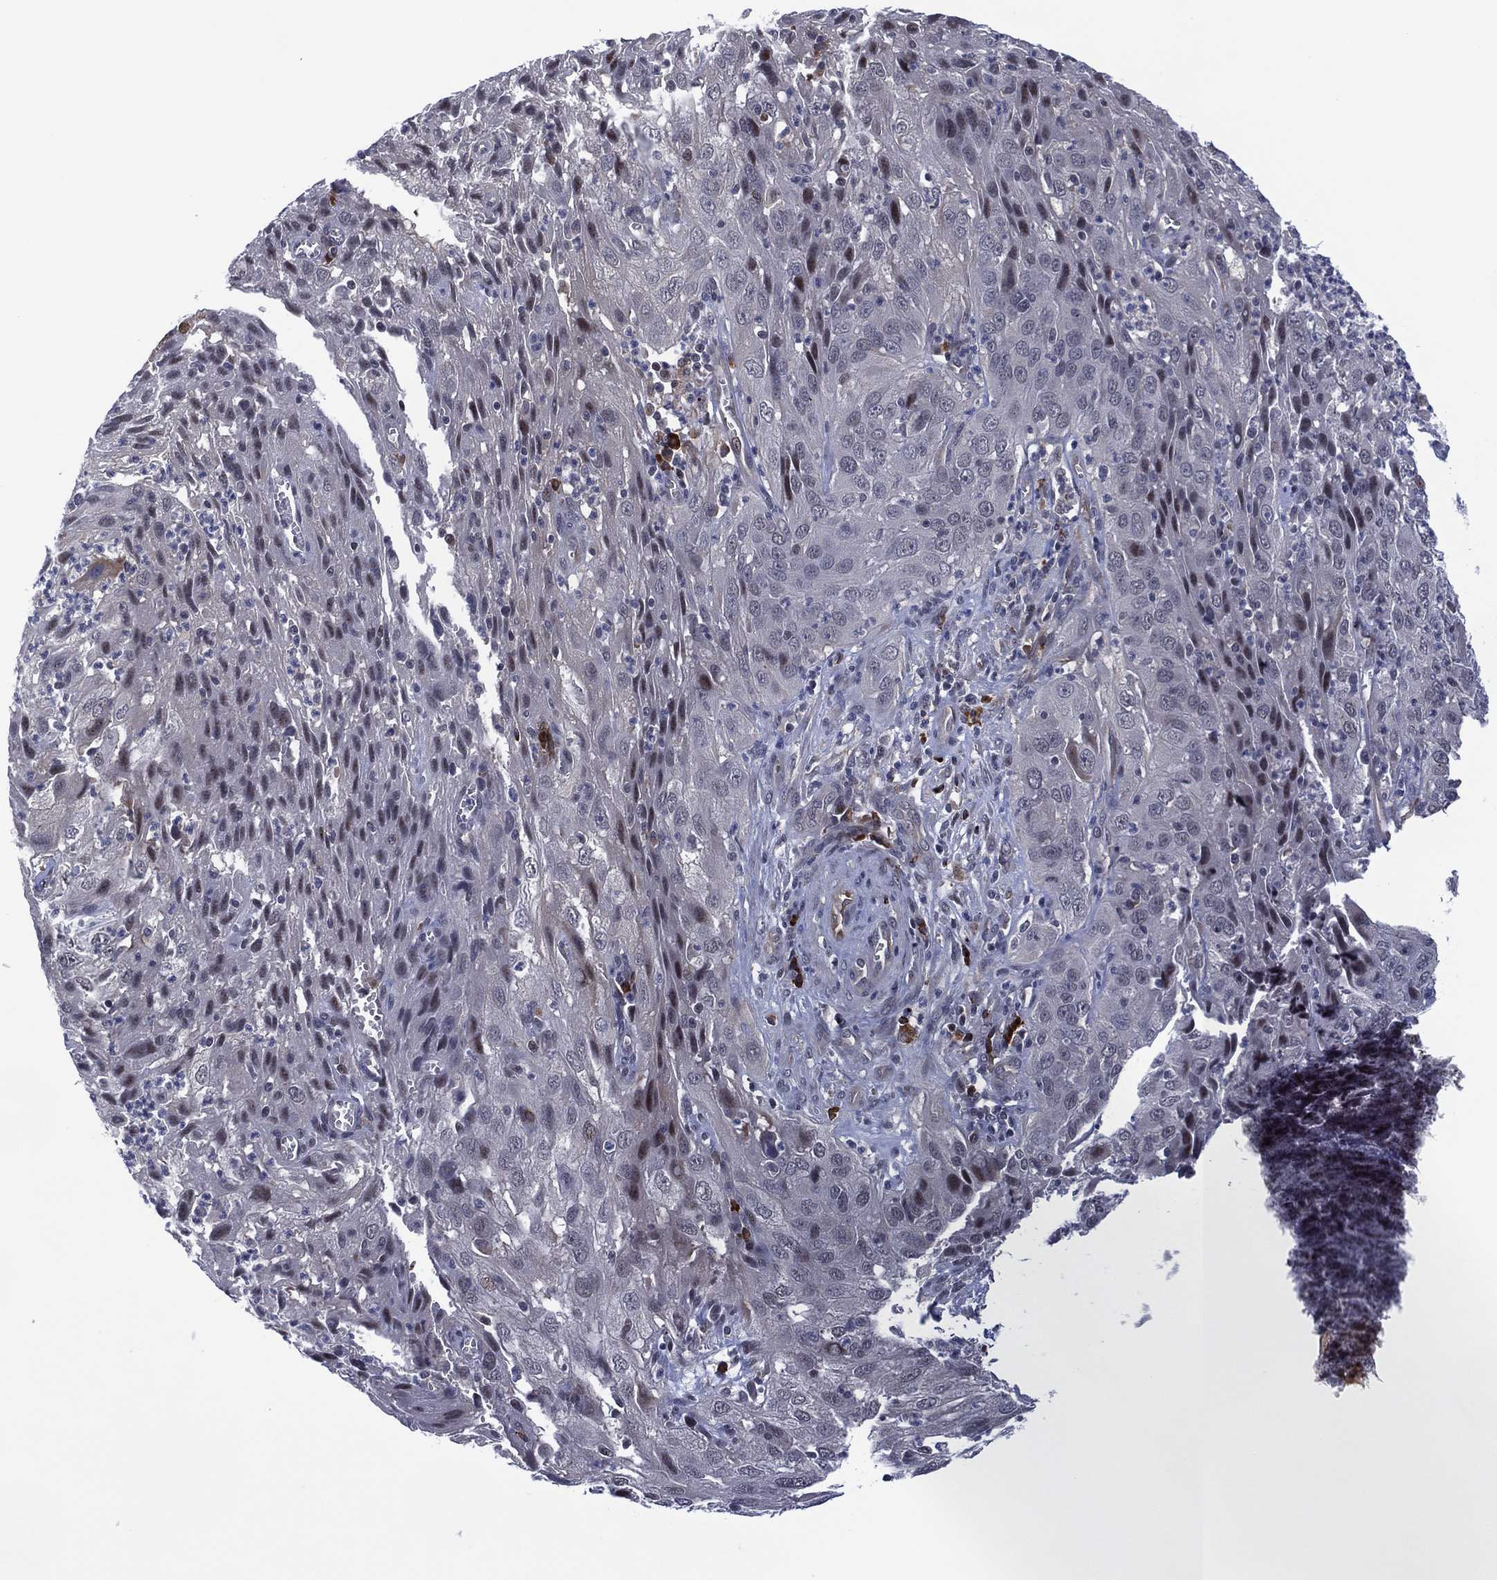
{"staining": {"intensity": "negative", "quantity": "none", "location": "none"}, "tissue": "cervical cancer", "cell_type": "Tumor cells", "image_type": "cancer", "snomed": [{"axis": "morphology", "description": "Squamous cell carcinoma, NOS"}, {"axis": "topography", "description": "Cervix"}], "caption": "Immunohistochemical staining of squamous cell carcinoma (cervical) reveals no significant staining in tumor cells.", "gene": "DPP4", "patient": {"sex": "female", "age": 32}}